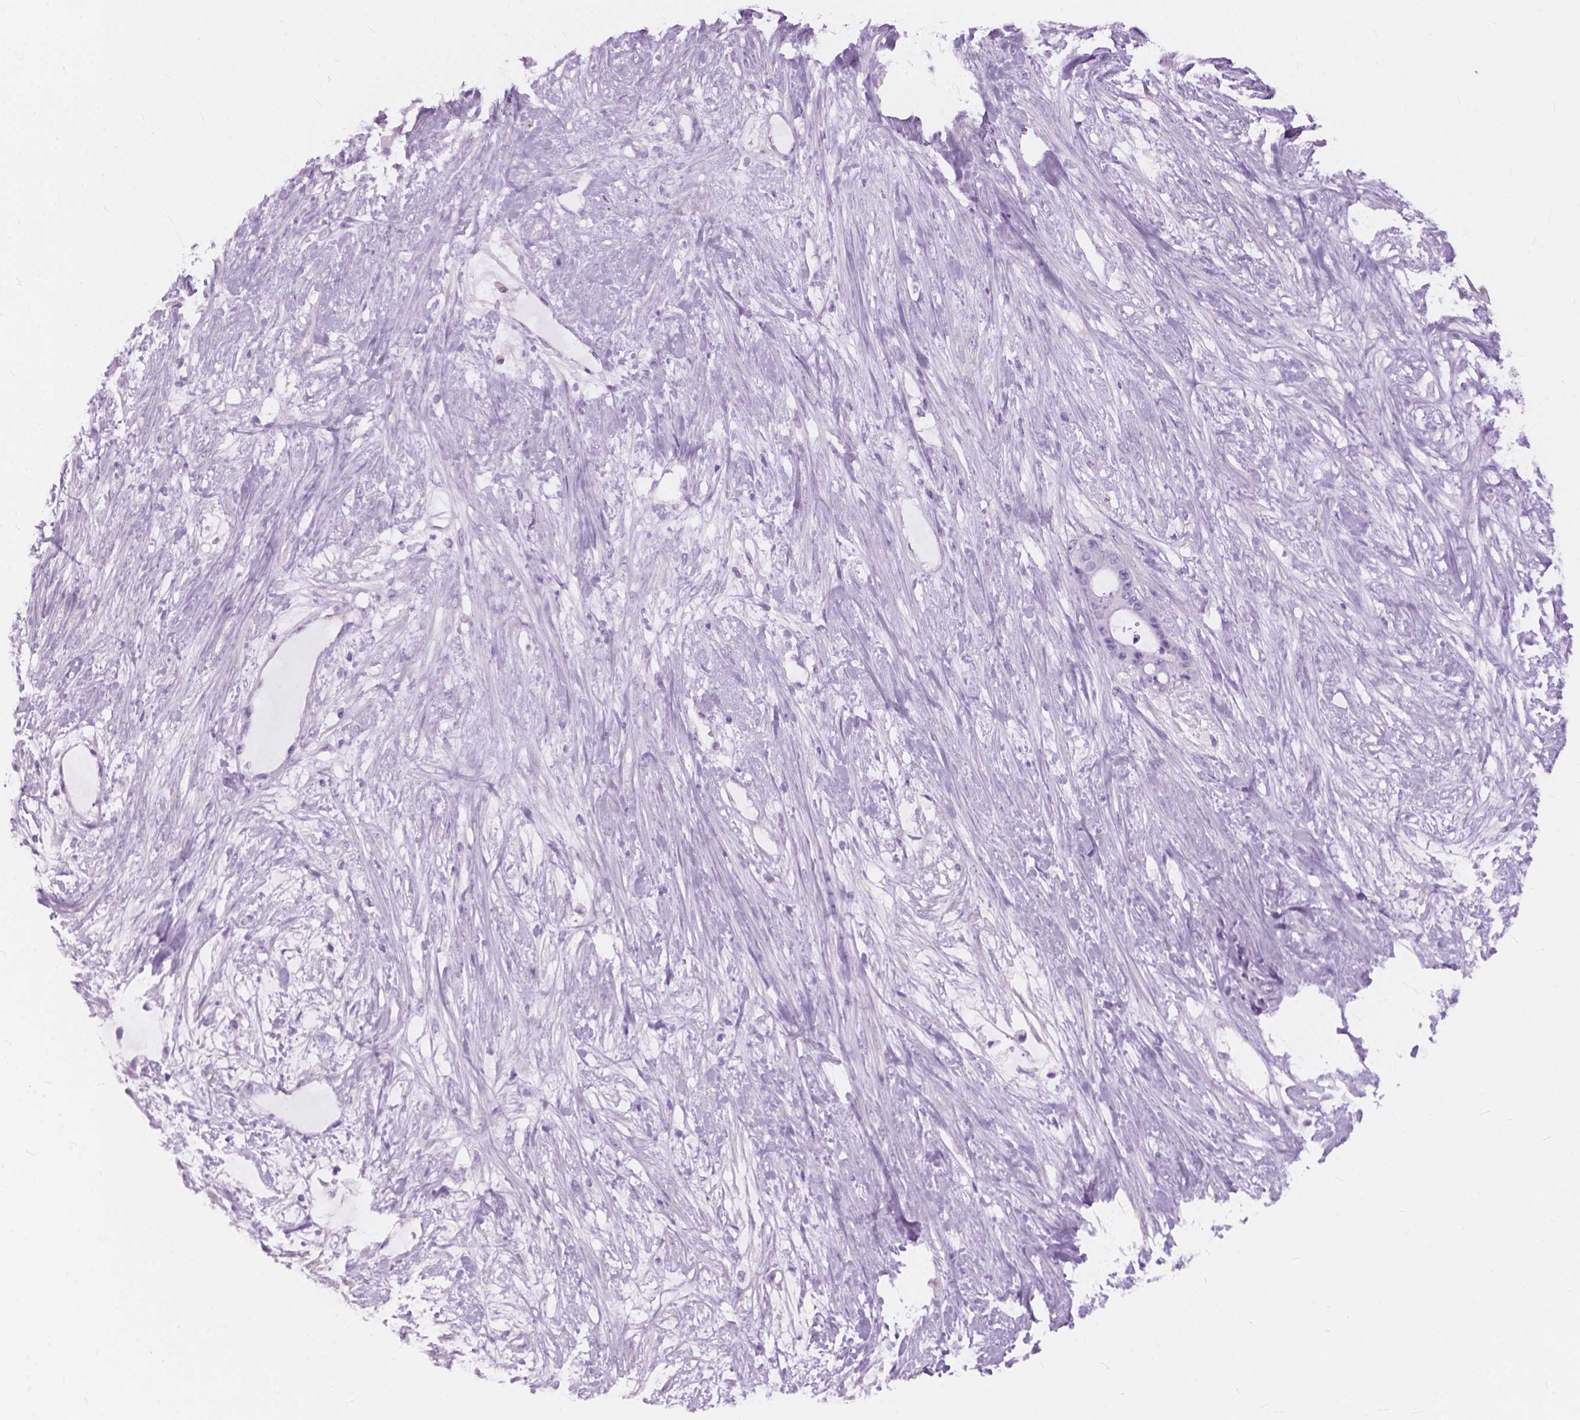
{"staining": {"intensity": "negative", "quantity": "none", "location": "none"}, "tissue": "liver cancer", "cell_type": "Tumor cells", "image_type": "cancer", "snomed": [{"axis": "morphology", "description": "Normal tissue, NOS"}, {"axis": "morphology", "description": "Cholangiocarcinoma"}, {"axis": "topography", "description": "Liver"}, {"axis": "topography", "description": "Peripheral nerve tissue"}], "caption": "DAB (3,3'-diaminobenzidine) immunohistochemical staining of human liver cancer displays no significant positivity in tumor cells.", "gene": "FXYD2", "patient": {"sex": "female", "age": 73}}